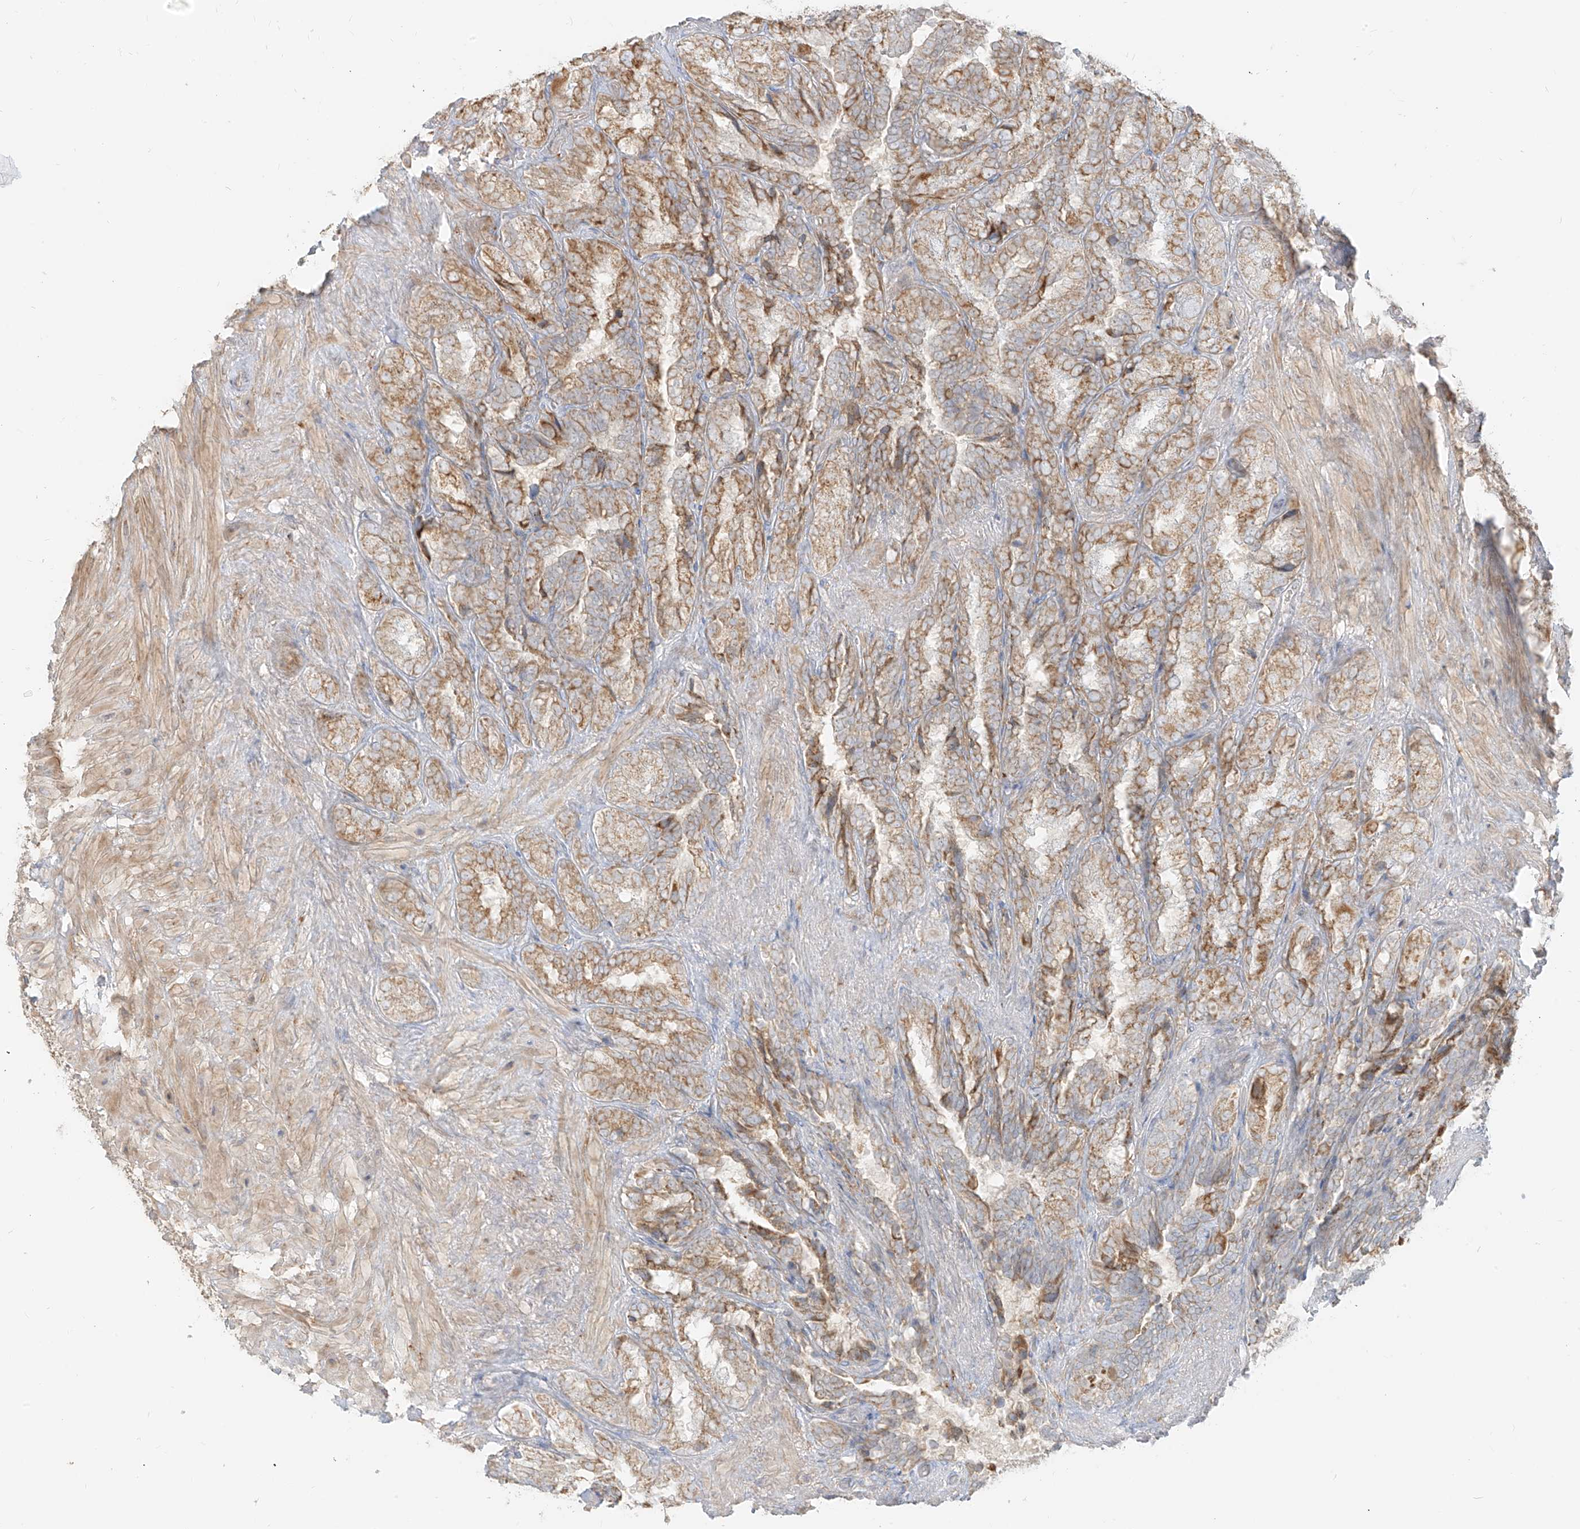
{"staining": {"intensity": "moderate", "quantity": ">75%", "location": "cytoplasmic/membranous"}, "tissue": "seminal vesicle", "cell_type": "Glandular cells", "image_type": "normal", "snomed": [{"axis": "morphology", "description": "Normal tissue, NOS"}, {"axis": "topography", "description": "Seminal veicle"}, {"axis": "topography", "description": "Peripheral nerve tissue"}], "caption": "Glandular cells show medium levels of moderate cytoplasmic/membranous staining in approximately >75% of cells in unremarkable seminal vesicle.", "gene": "ZIM3", "patient": {"sex": "male", "age": 63}}